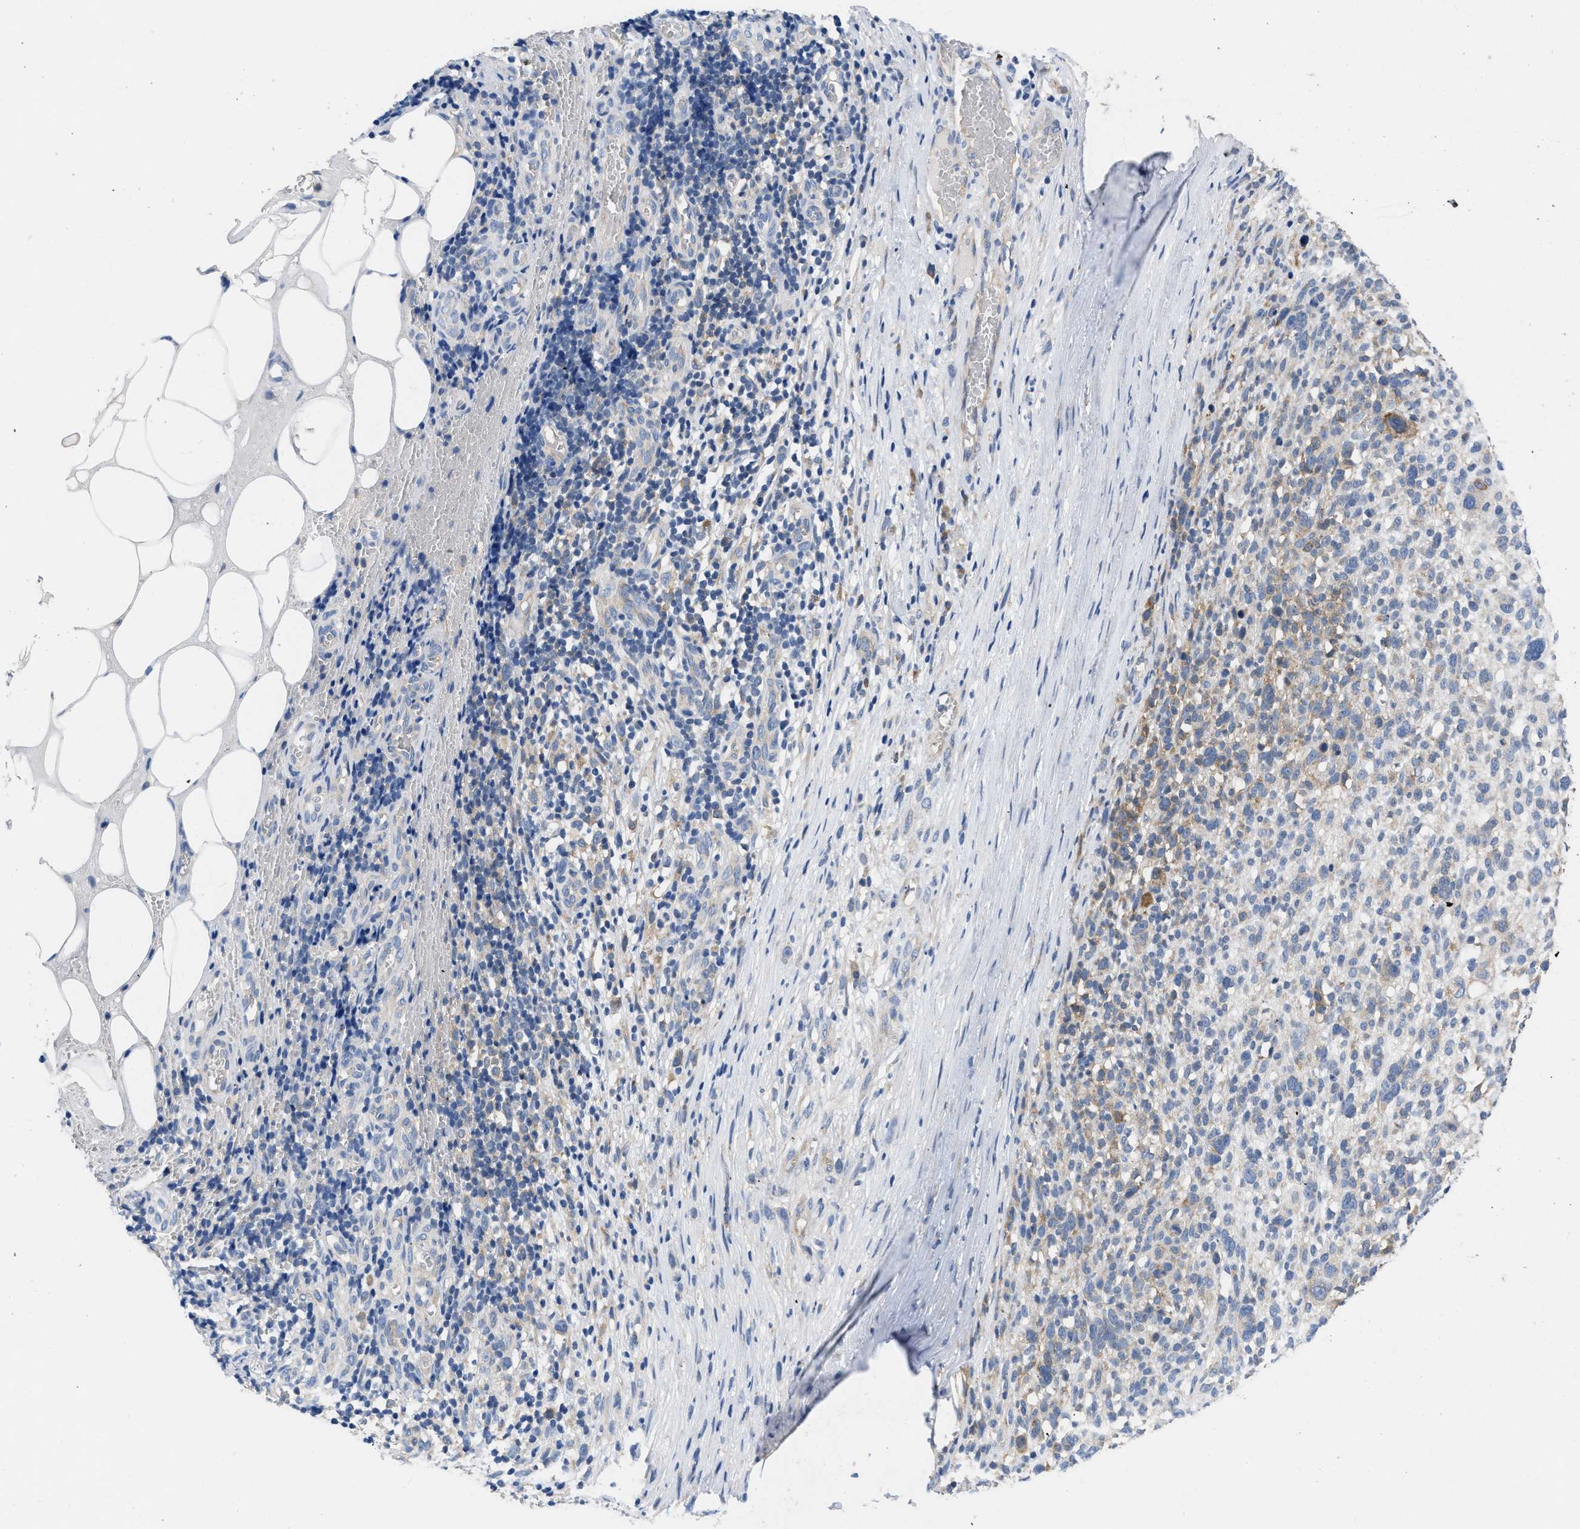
{"staining": {"intensity": "weak", "quantity": "<25%", "location": "cytoplasmic/membranous"}, "tissue": "melanoma", "cell_type": "Tumor cells", "image_type": "cancer", "snomed": [{"axis": "morphology", "description": "Malignant melanoma, NOS"}, {"axis": "topography", "description": "Skin"}], "caption": "IHC micrograph of human malignant melanoma stained for a protein (brown), which displays no positivity in tumor cells.", "gene": "TMEM131", "patient": {"sex": "female", "age": 55}}